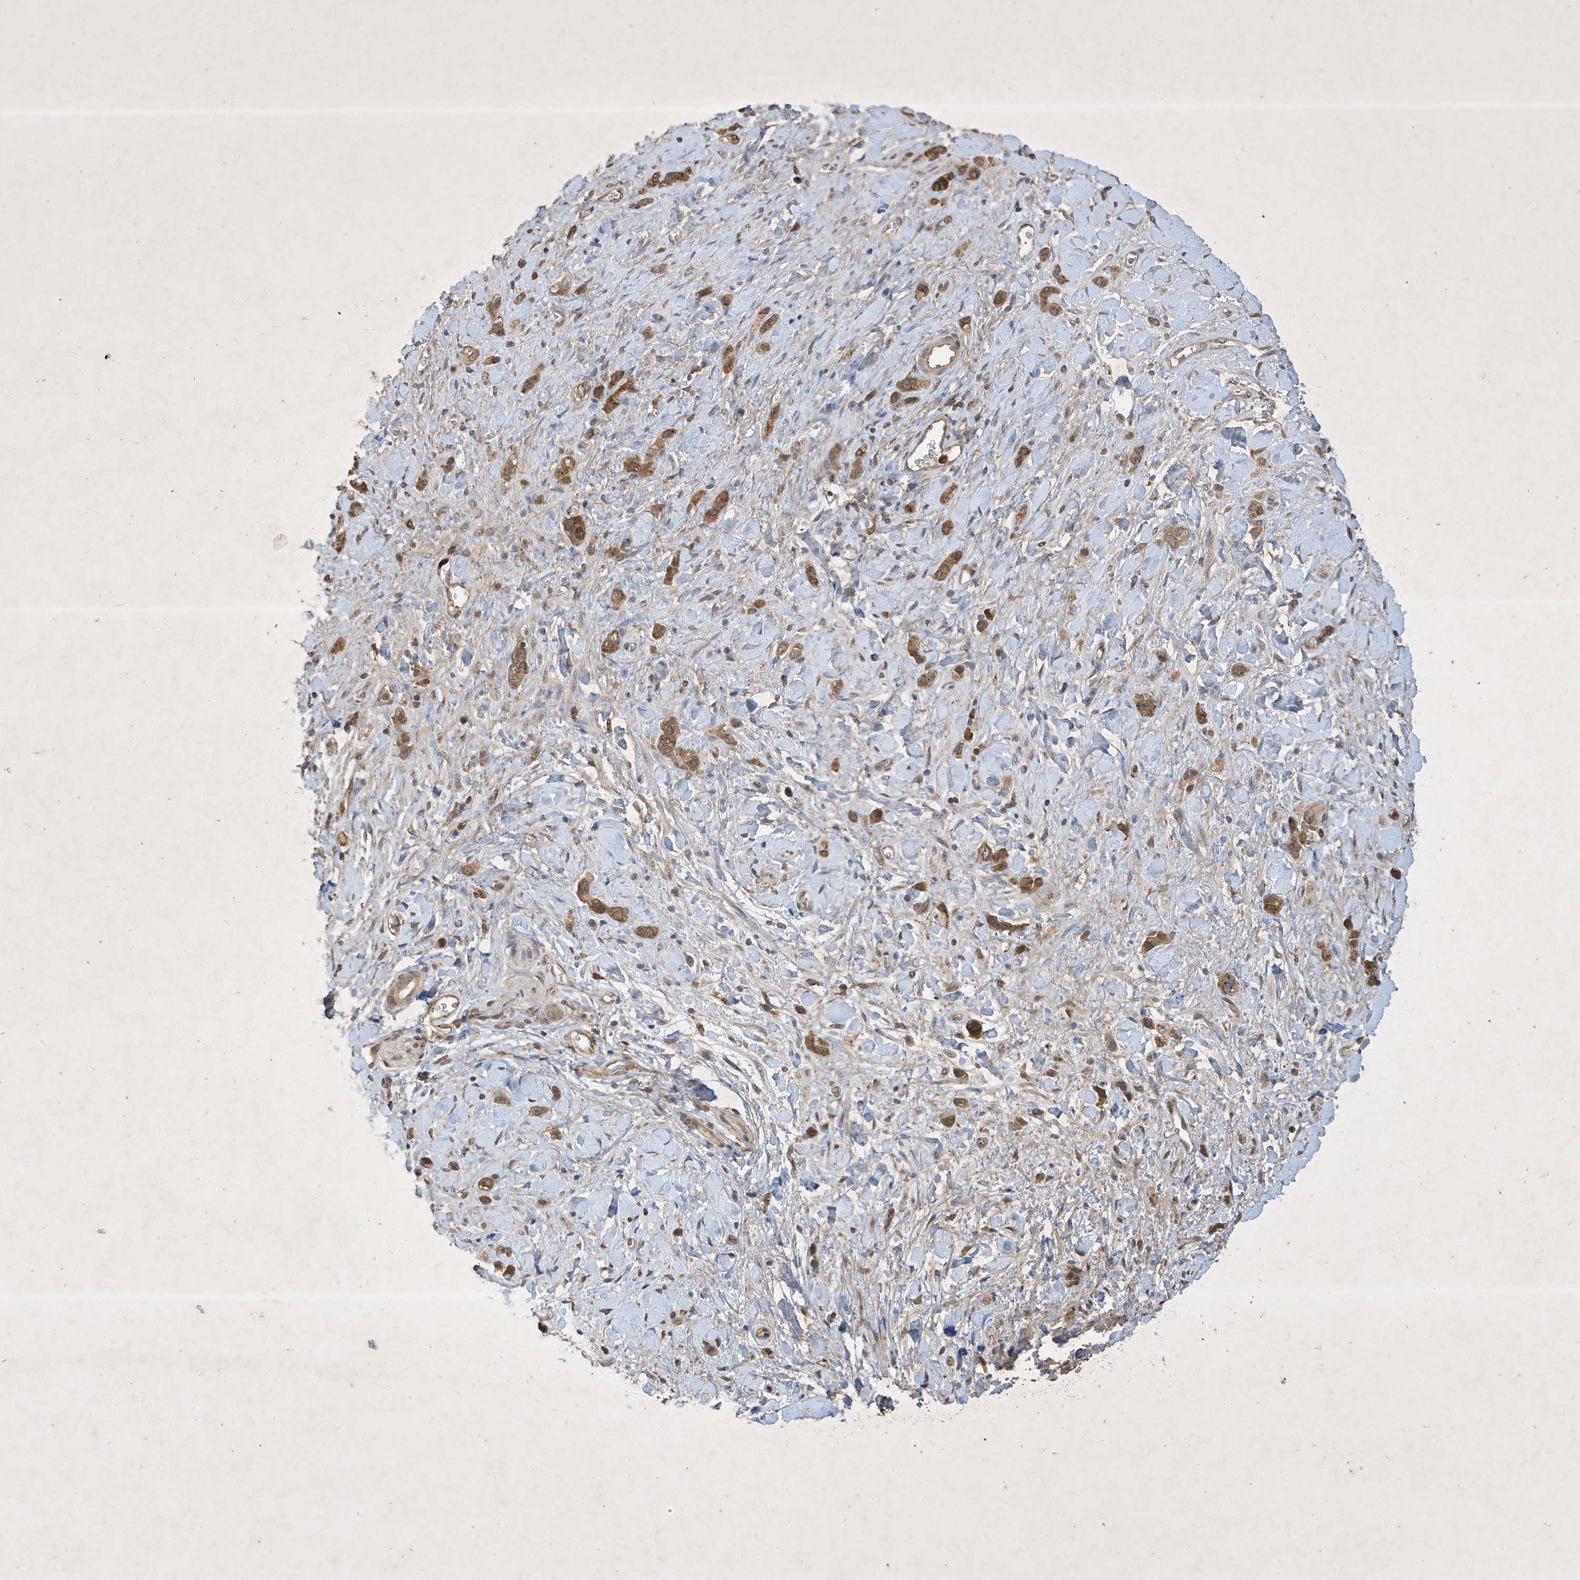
{"staining": {"intensity": "moderate", "quantity": ">75%", "location": "cytoplasmic/membranous"}, "tissue": "stomach cancer", "cell_type": "Tumor cells", "image_type": "cancer", "snomed": [{"axis": "morphology", "description": "Adenocarcinoma, NOS"}, {"axis": "topography", "description": "Stomach"}], "caption": "This histopathology image displays immunohistochemistry staining of stomach cancer, with medium moderate cytoplasmic/membranous expression in approximately >75% of tumor cells.", "gene": "STX10", "patient": {"sex": "female", "age": 65}}